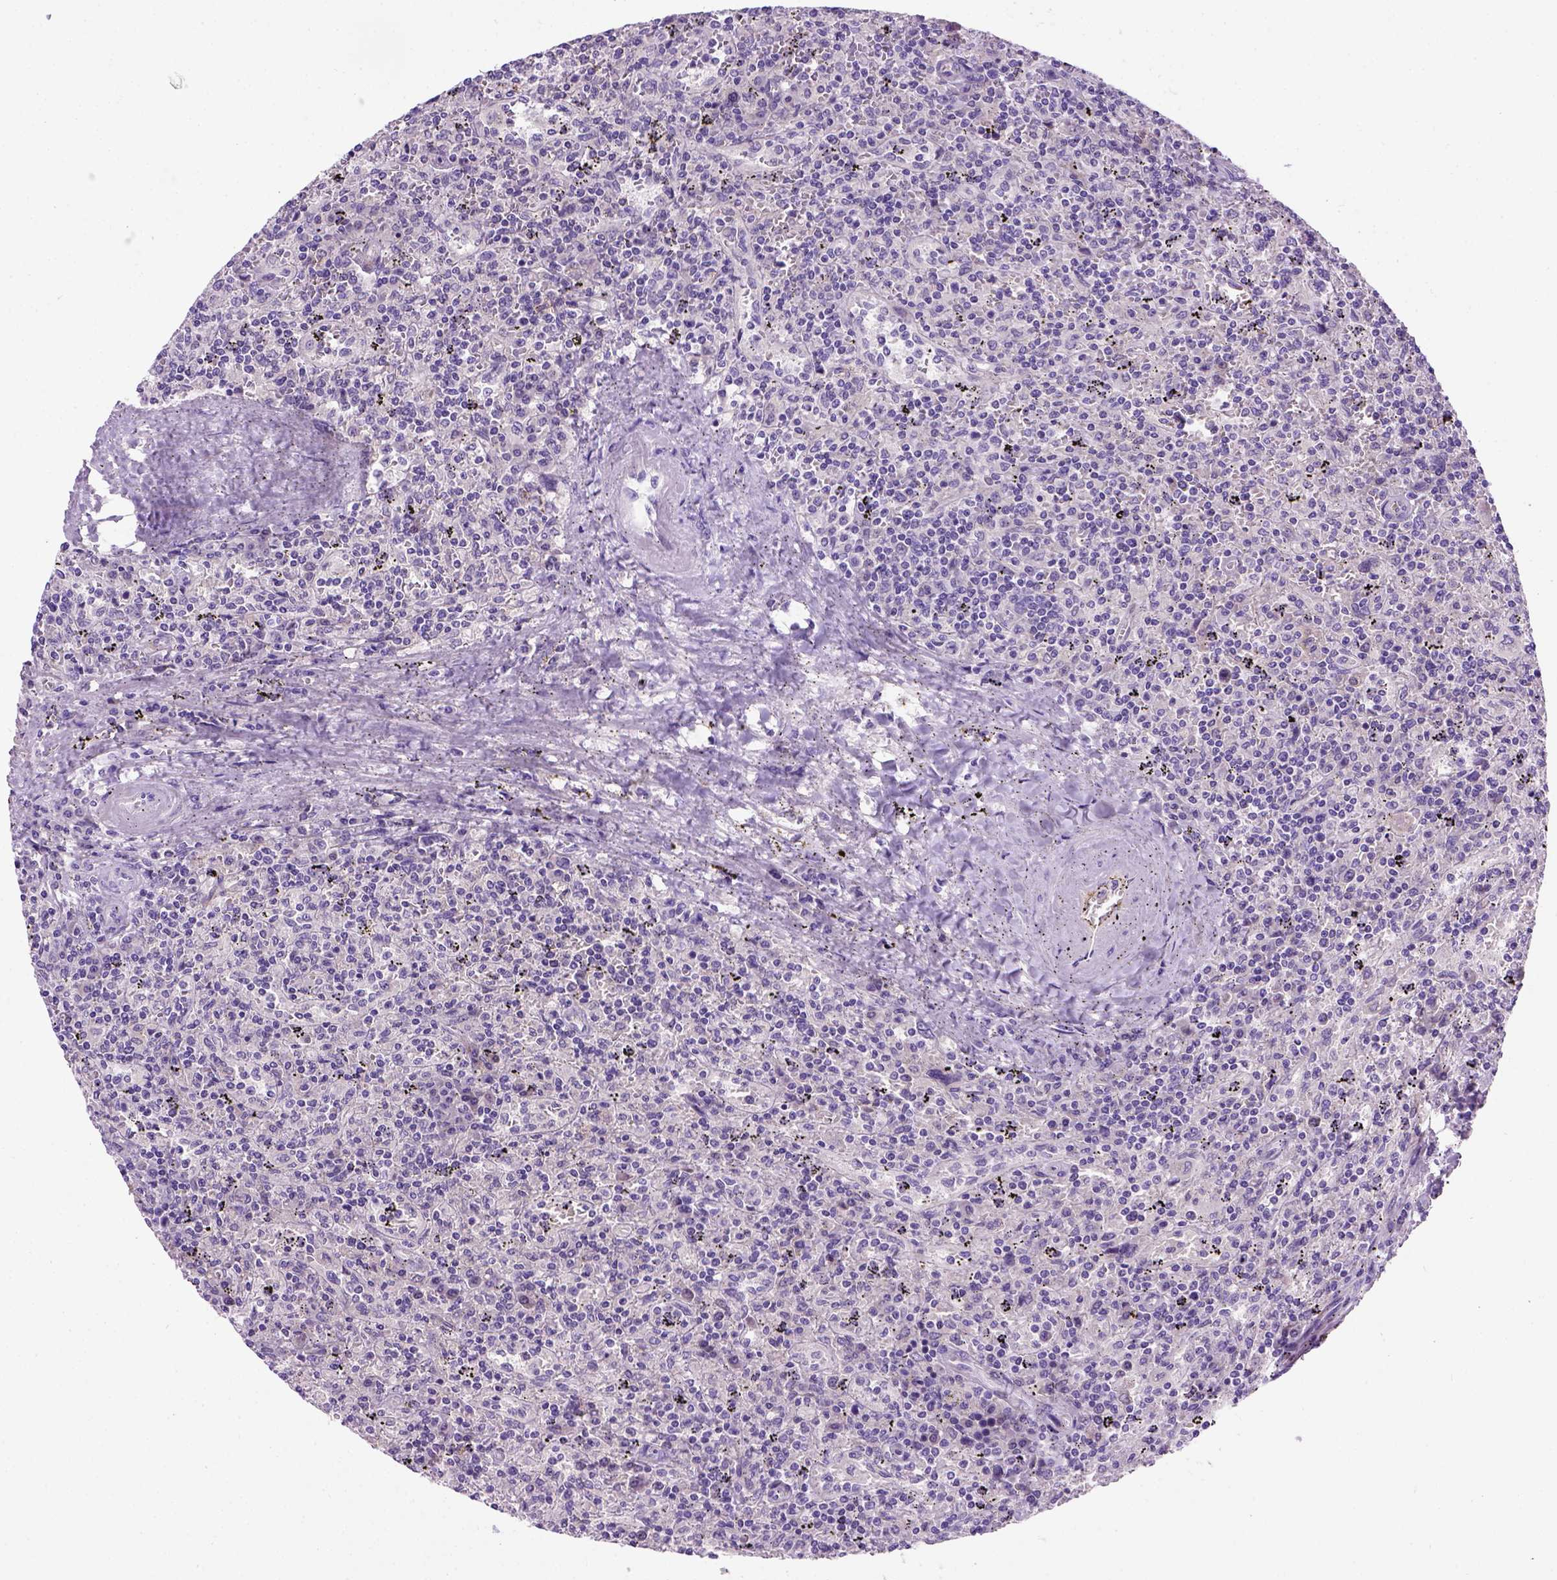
{"staining": {"intensity": "negative", "quantity": "none", "location": "none"}, "tissue": "lymphoma", "cell_type": "Tumor cells", "image_type": "cancer", "snomed": [{"axis": "morphology", "description": "Malignant lymphoma, non-Hodgkin's type, Low grade"}, {"axis": "topography", "description": "Spleen"}], "caption": "This is a photomicrograph of immunohistochemistry (IHC) staining of malignant lymphoma, non-Hodgkin's type (low-grade), which shows no staining in tumor cells. The staining is performed using DAB (3,3'-diaminobenzidine) brown chromogen with nuclei counter-stained in using hematoxylin.", "gene": "CDH1", "patient": {"sex": "male", "age": 62}}